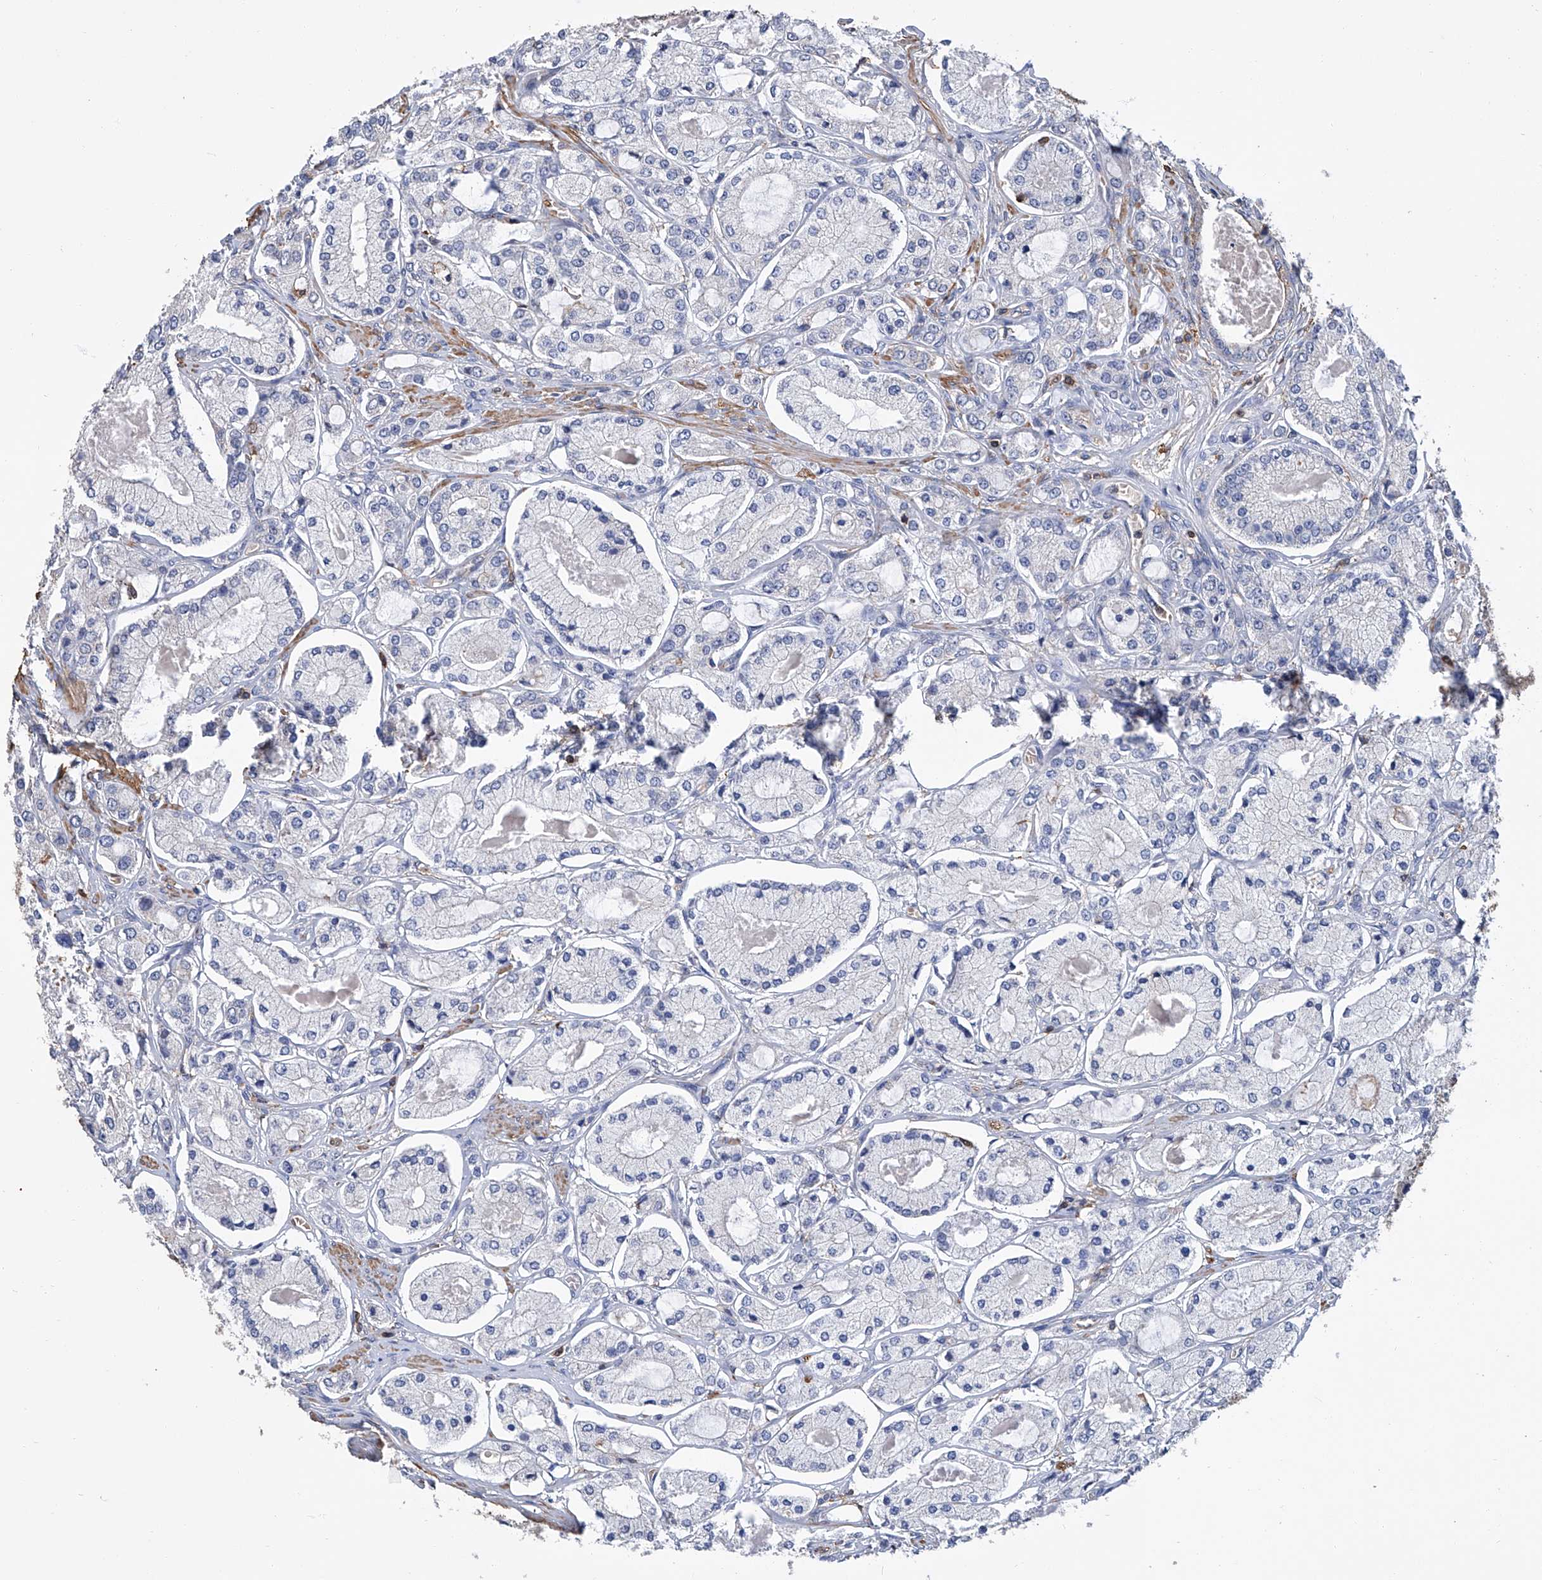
{"staining": {"intensity": "negative", "quantity": "none", "location": "none"}, "tissue": "prostate cancer", "cell_type": "Tumor cells", "image_type": "cancer", "snomed": [{"axis": "morphology", "description": "Adenocarcinoma, High grade"}, {"axis": "topography", "description": "Prostate"}], "caption": "An immunohistochemistry (IHC) histopathology image of prostate cancer is shown. There is no staining in tumor cells of prostate cancer.", "gene": "GPT", "patient": {"sex": "male", "age": 65}}